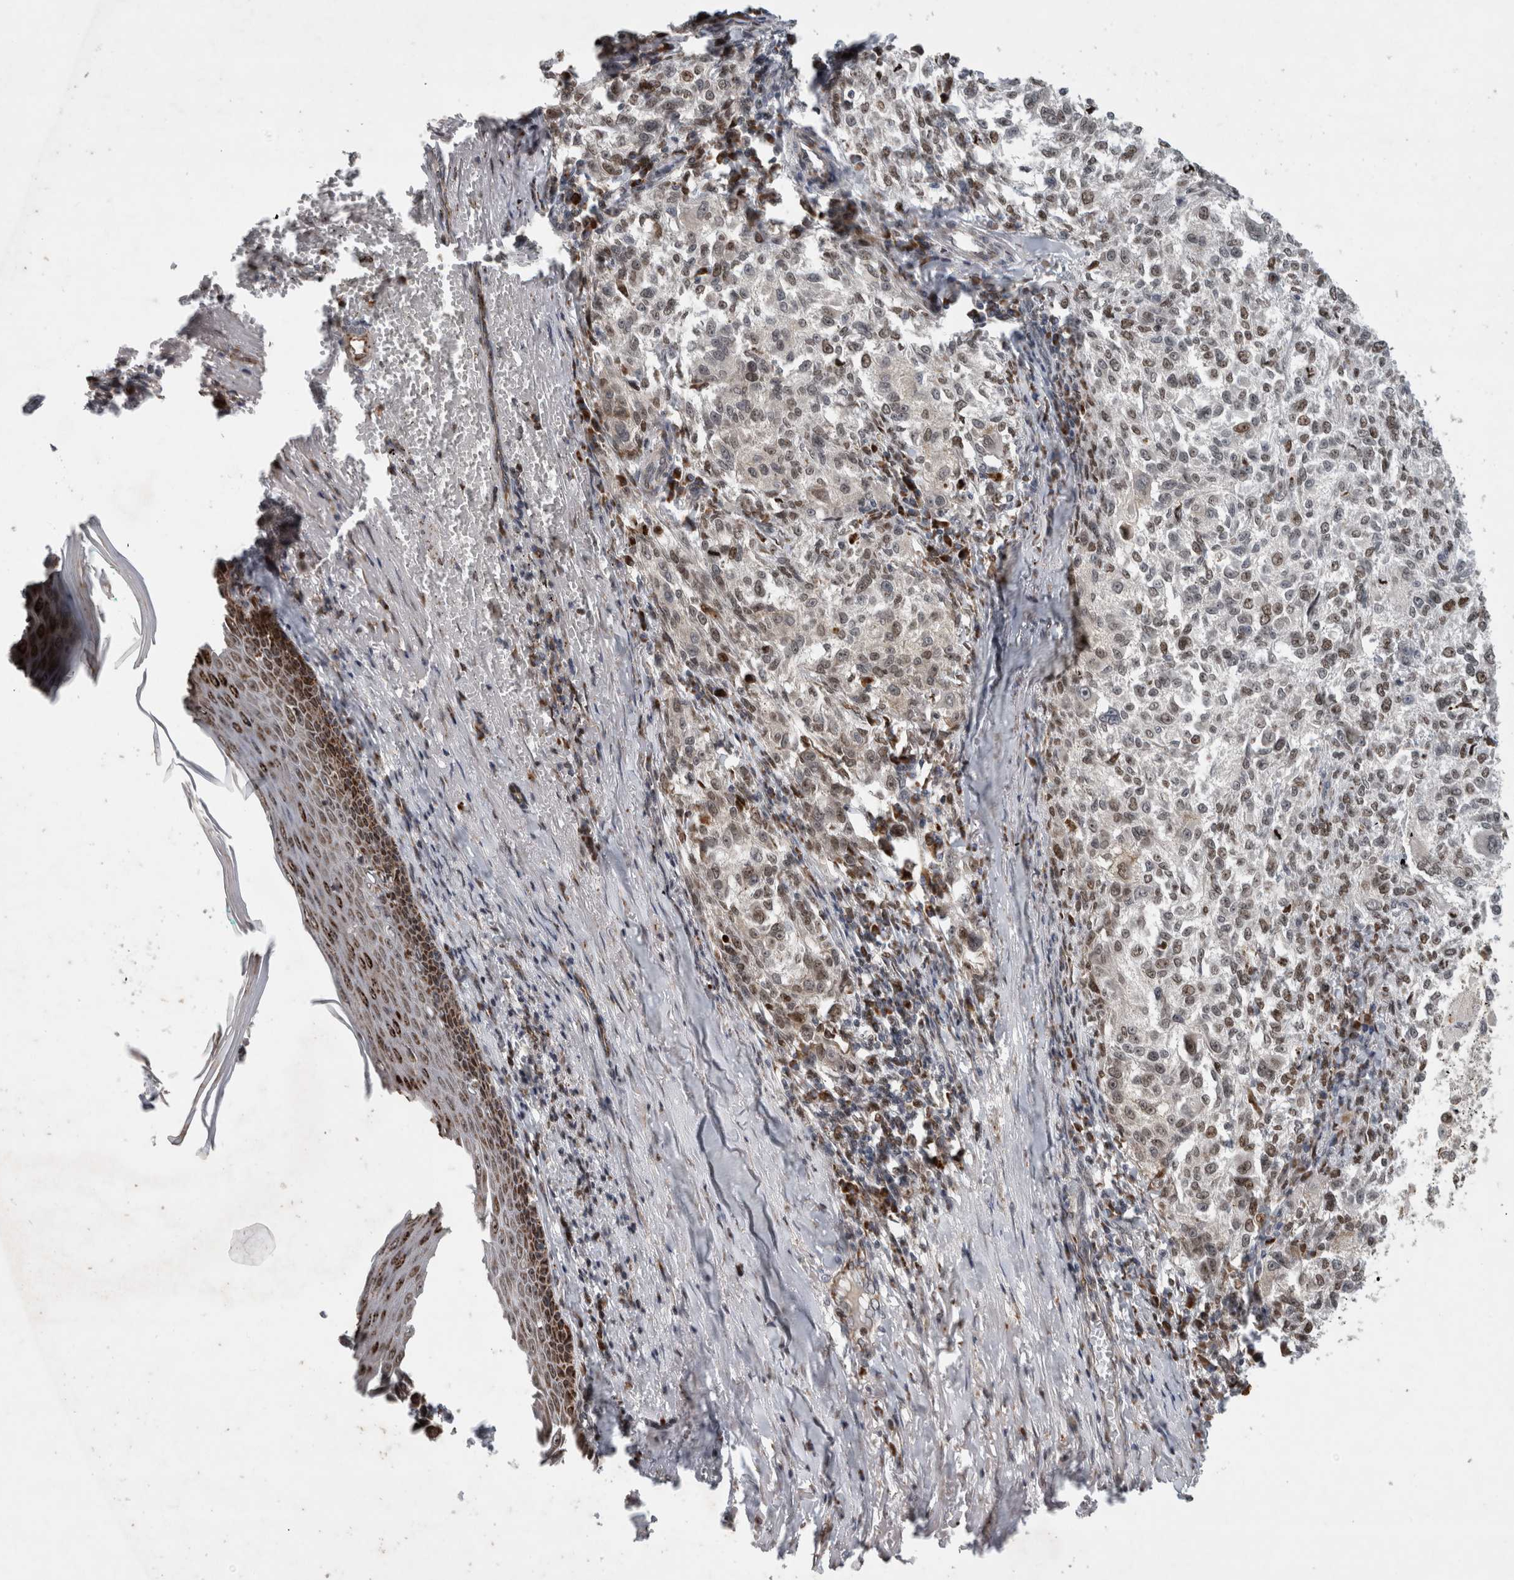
{"staining": {"intensity": "weak", "quantity": "25%-75%", "location": "nuclear"}, "tissue": "melanoma", "cell_type": "Tumor cells", "image_type": "cancer", "snomed": [{"axis": "morphology", "description": "Necrosis, NOS"}, {"axis": "morphology", "description": "Malignant melanoma, NOS"}, {"axis": "topography", "description": "Skin"}], "caption": "A low amount of weak nuclear expression is identified in approximately 25%-75% of tumor cells in malignant melanoma tissue. (Brightfield microscopy of DAB IHC at high magnification).", "gene": "INSRR", "patient": {"sex": "female", "age": 87}}